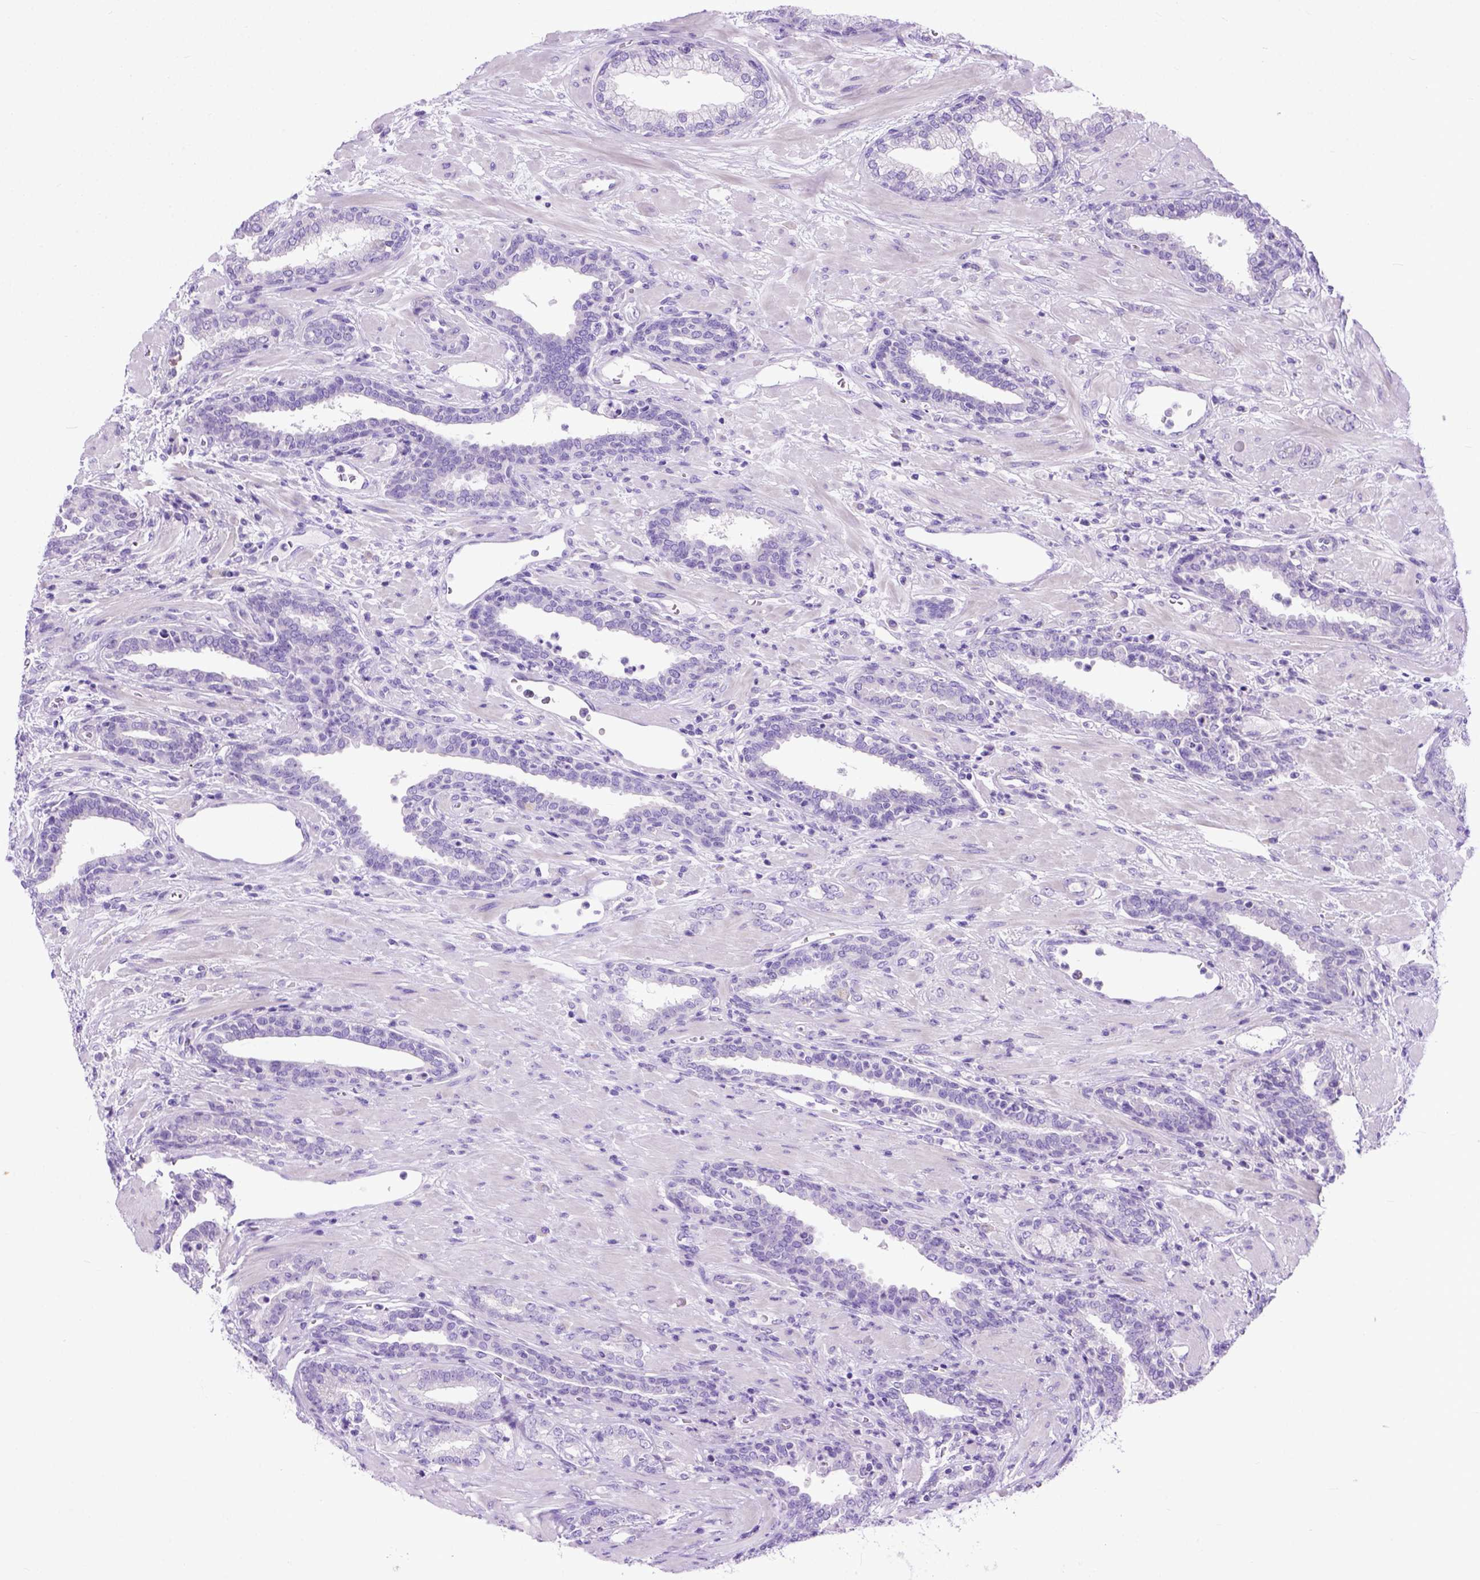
{"staining": {"intensity": "negative", "quantity": "none", "location": "none"}, "tissue": "prostate cancer", "cell_type": "Tumor cells", "image_type": "cancer", "snomed": [{"axis": "morphology", "description": "Adenocarcinoma, Low grade"}, {"axis": "topography", "description": "Prostate"}], "caption": "Image shows no protein staining in tumor cells of prostate adenocarcinoma (low-grade) tissue. (DAB IHC with hematoxylin counter stain).", "gene": "ODAD3", "patient": {"sex": "male", "age": 61}}